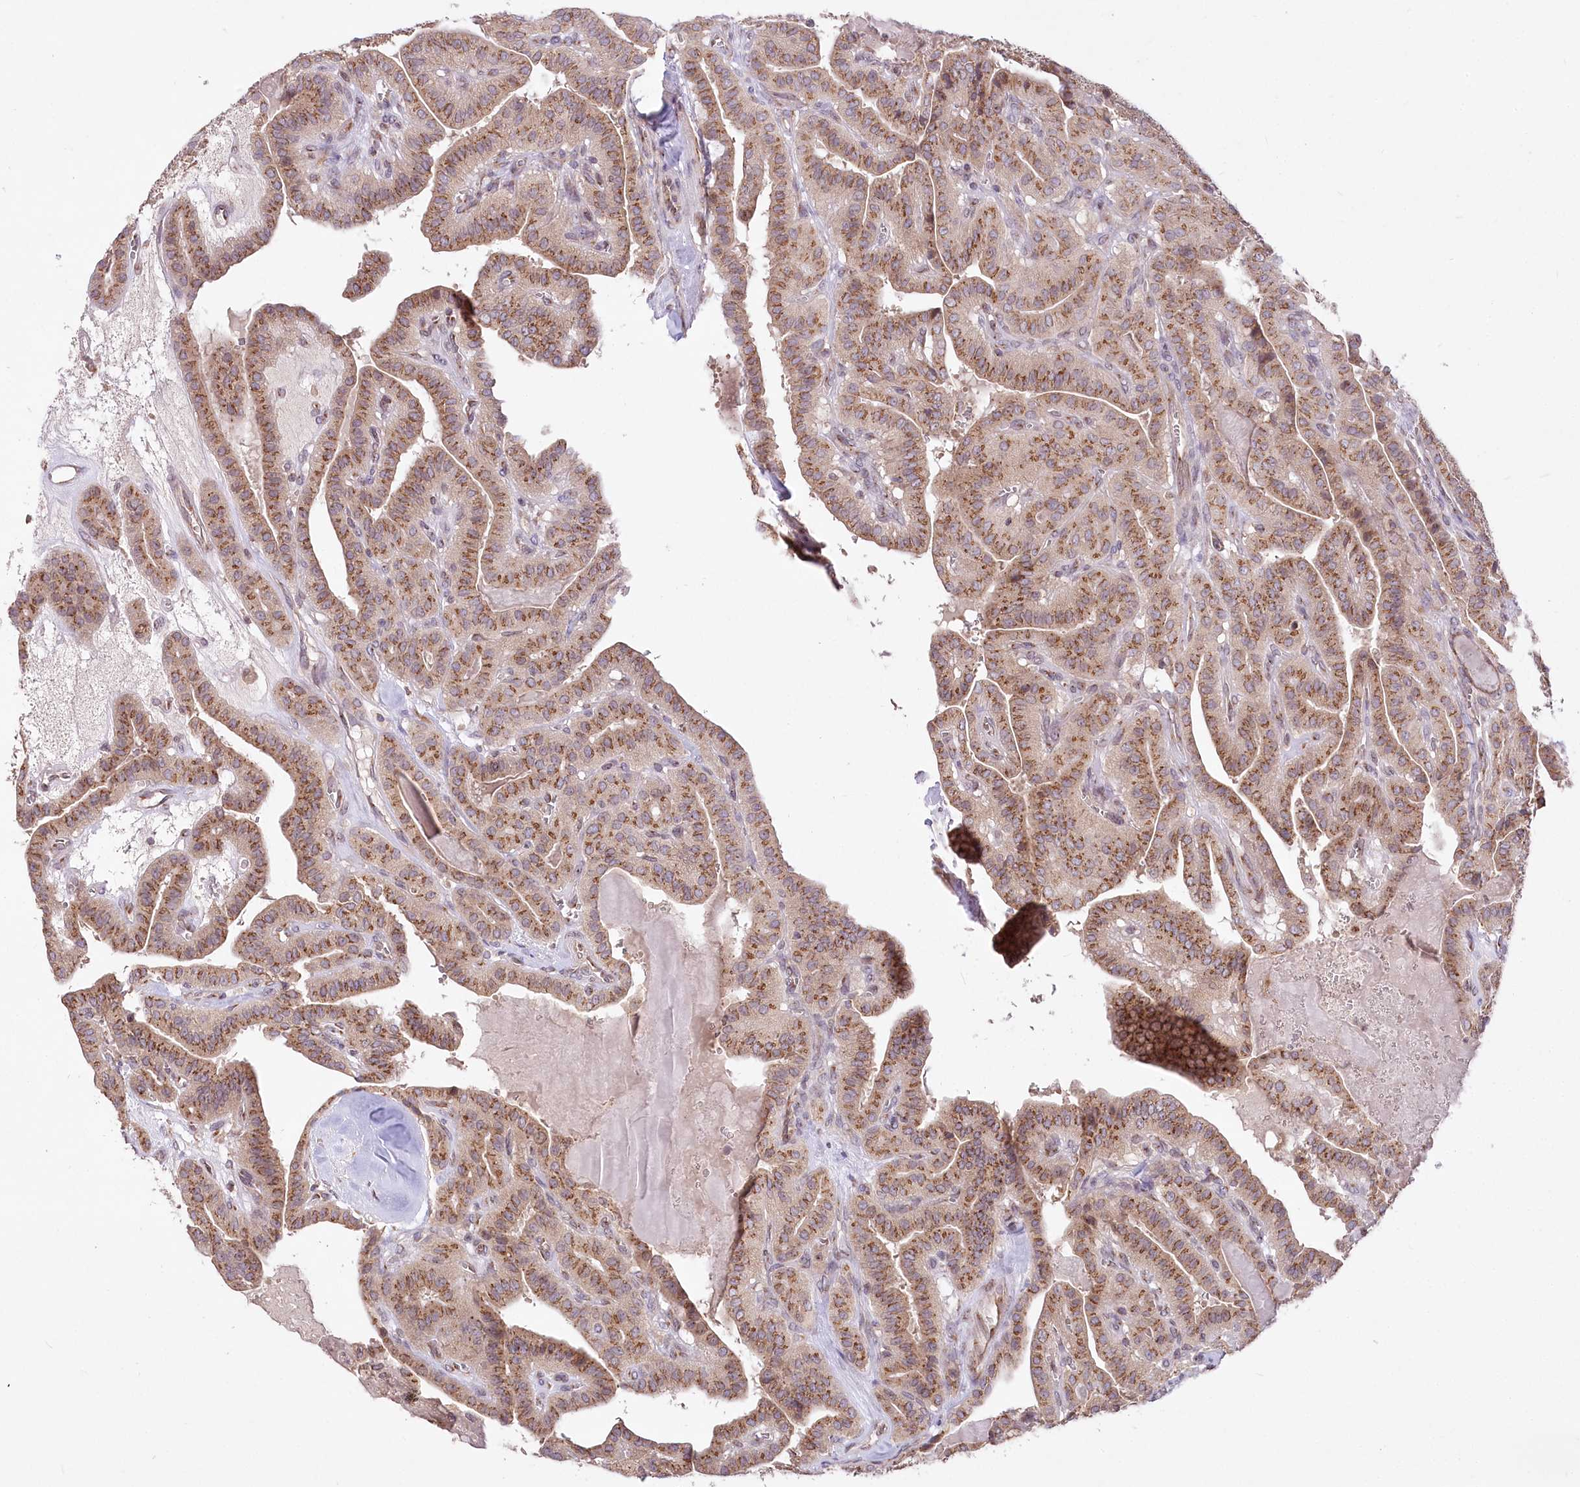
{"staining": {"intensity": "moderate", "quantity": ">75%", "location": "cytoplasmic/membranous"}, "tissue": "thyroid cancer", "cell_type": "Tumor cells", "image_type": "cancer", "snomed": [{"axis": "morphology", "description": "Papillary adenocarcinoma, NOS"}, {"axis": "topography", "description": "Thyroid gland"}], "caption": "Brown immunohistochemical staining in human thyroid papillary adenocarcinoma shows moderate cytoplasmic/membranous positivity in approximately >75% of tumor cells. The protein is stained brown, and the nuclei are stained in blue (DAB (3,3'-diaminobenzidine) IHC with brightfield microscopy, high magnification).", "gene": "STT3B", "patient": {"sex": "male", "age": 52}}